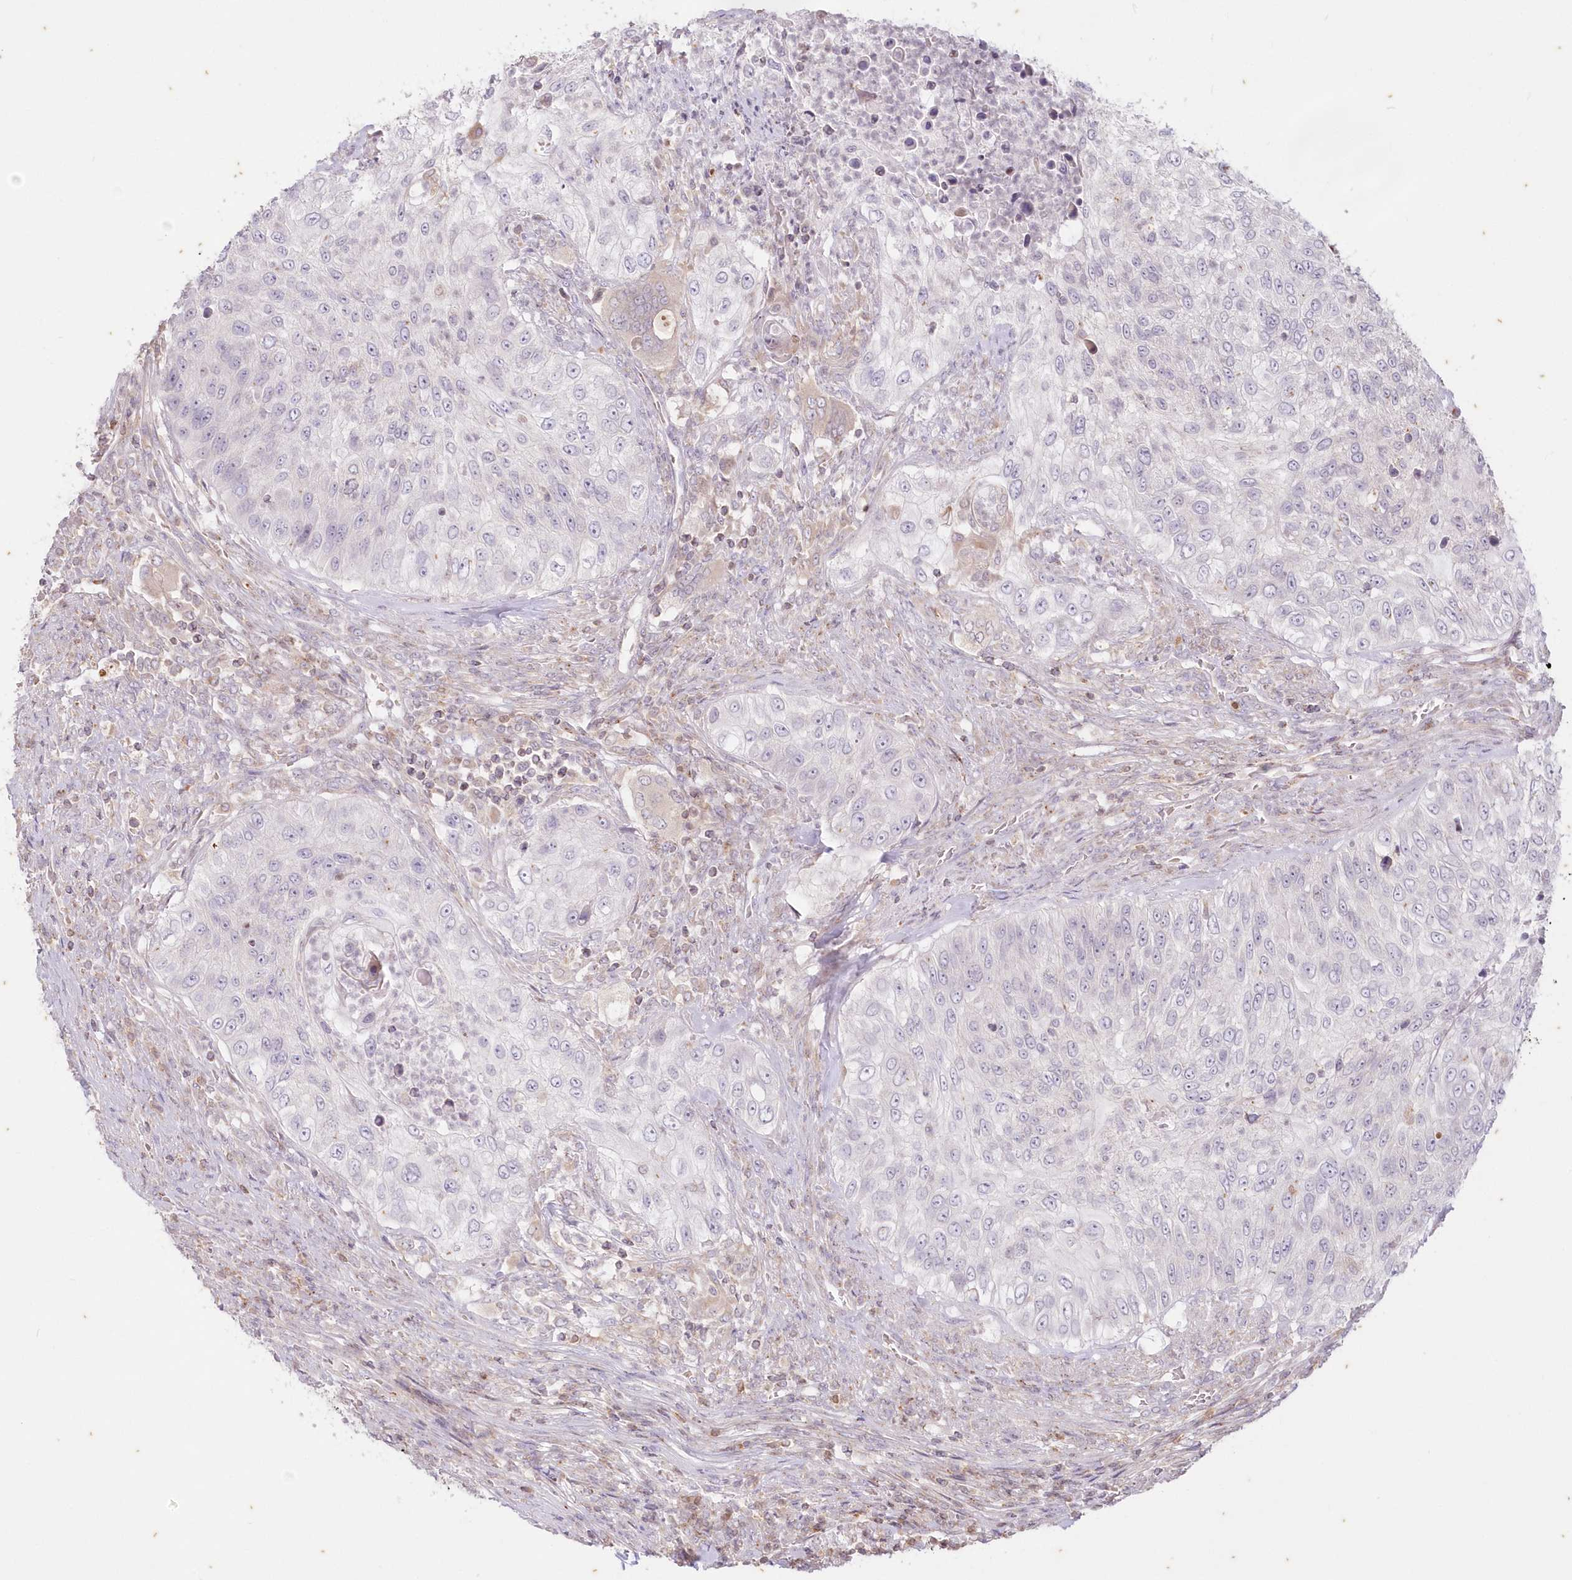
{"staining": {"intensity": "negative", "quantity": "none", "location": "none"}, "tissue": "urothelial cancer", "cell_type": "Tumor cells", "image_type": "cancer", "snomed": [{"axis": "morphology", "description": "Urothelial carcinoma, High grade"}, {"axis": "topography", "description": "Urinary bladder"}], "caption": "Tumor cells show no significant protein positivity in high-grade urothelial carcinoma.", "gene": "MTMR3", "patient": {"sex": "female", "age": 60}}